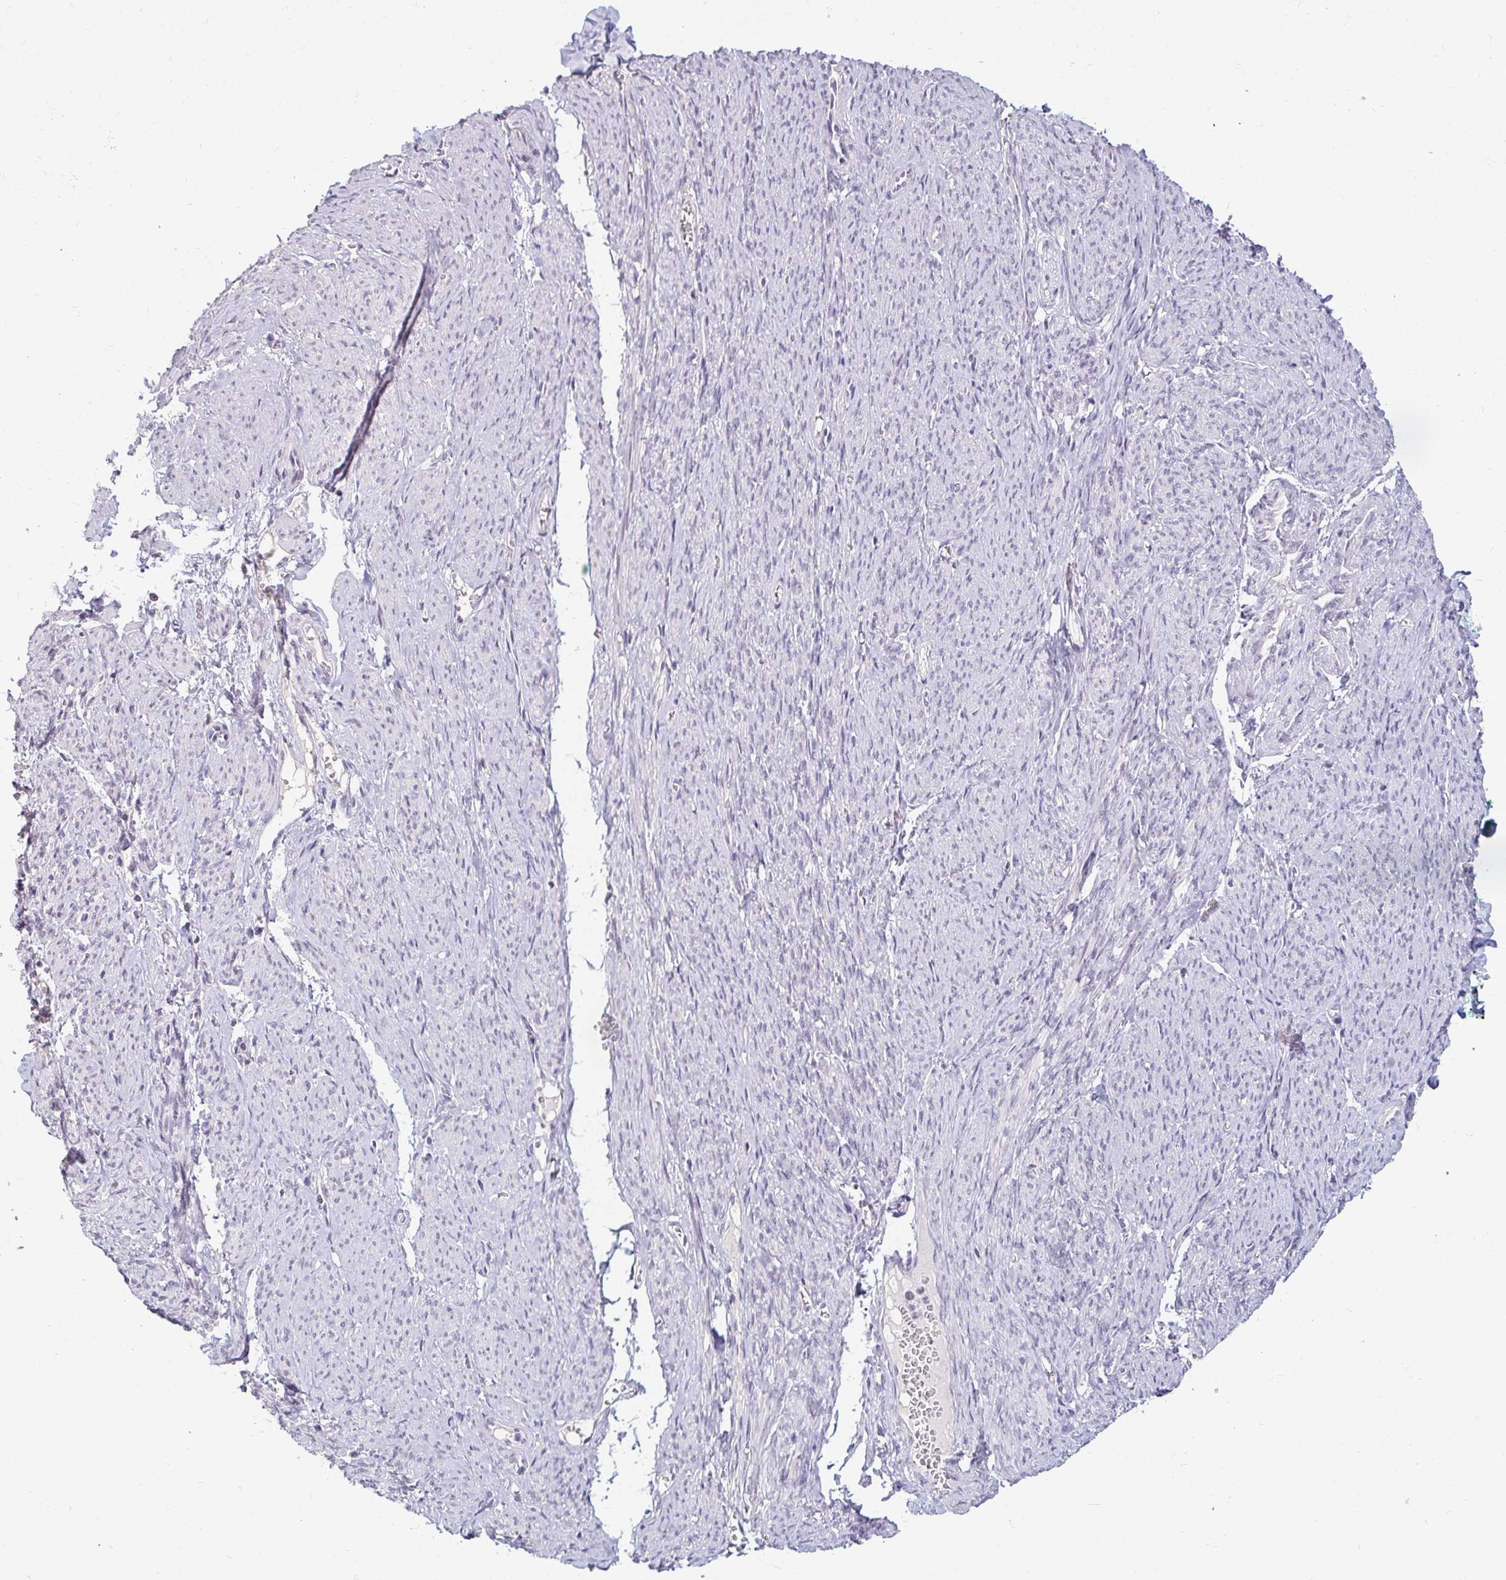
{"staining": {"intensity": "negative", "quantity": "none", "location": "none"}, "tissue": "smooth muscle", "cell_type": "Smooth muscle cells", "image_type": "normal", "snomed": [{"axis": "morphology", "description": "Normal tissue, NOS"}, {"axis": "topography", "description": "Smooth muscle"}], "caption": "Immunohistochemical staining of benign human smooth muscle shows no significant positivity in smooth muscle cells.", "gene": "DDN", "patient": {"sex": "female", "age": 65}}